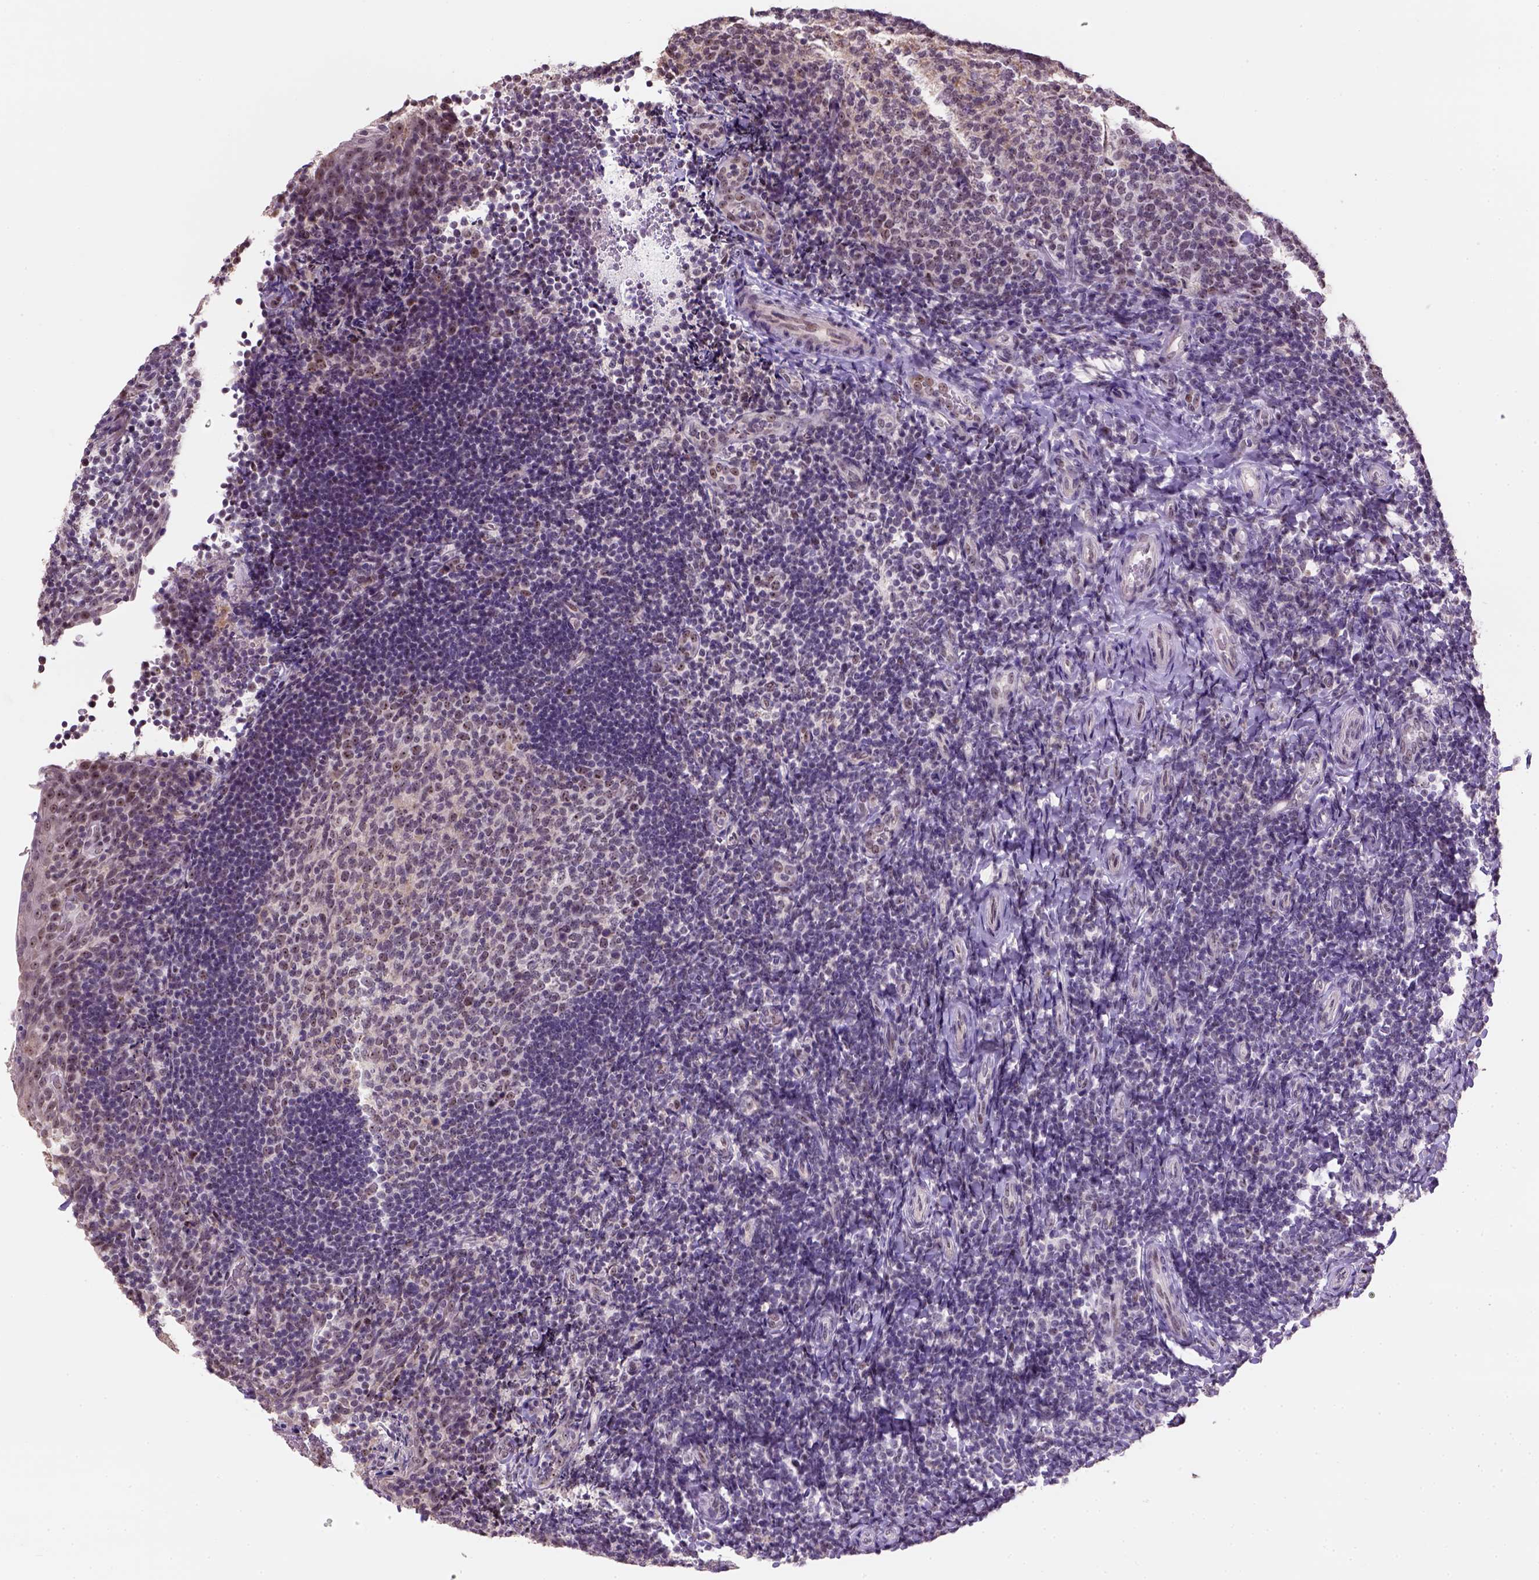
{"staining": {"intensity": "weak", "quantity": "<25%", "location": "nuclear"}, "tissue": "tonsil", "cell_type": "Germinal center cells", "image_type": "normal", "snomed": [{"axis": "morphology", "description": "Normal tissue, NOS"}, {"axis": "topography", "description": "Tonsil"}], "caption": "High magnification brightfield microscopy of unremarkable tonsil stained with DAB (brown) and counterstained with hematoxylin (blue): germinal center cells show no significant staining. (Stains: DAB (3,3'-diaminobenzidine) immunohistochemistry with hematoxylin counter stain, Microscopy: brightfield microscopy at high magnification).", "gene": "DDX50", "patient": {"sex": "female", "age": 10}}